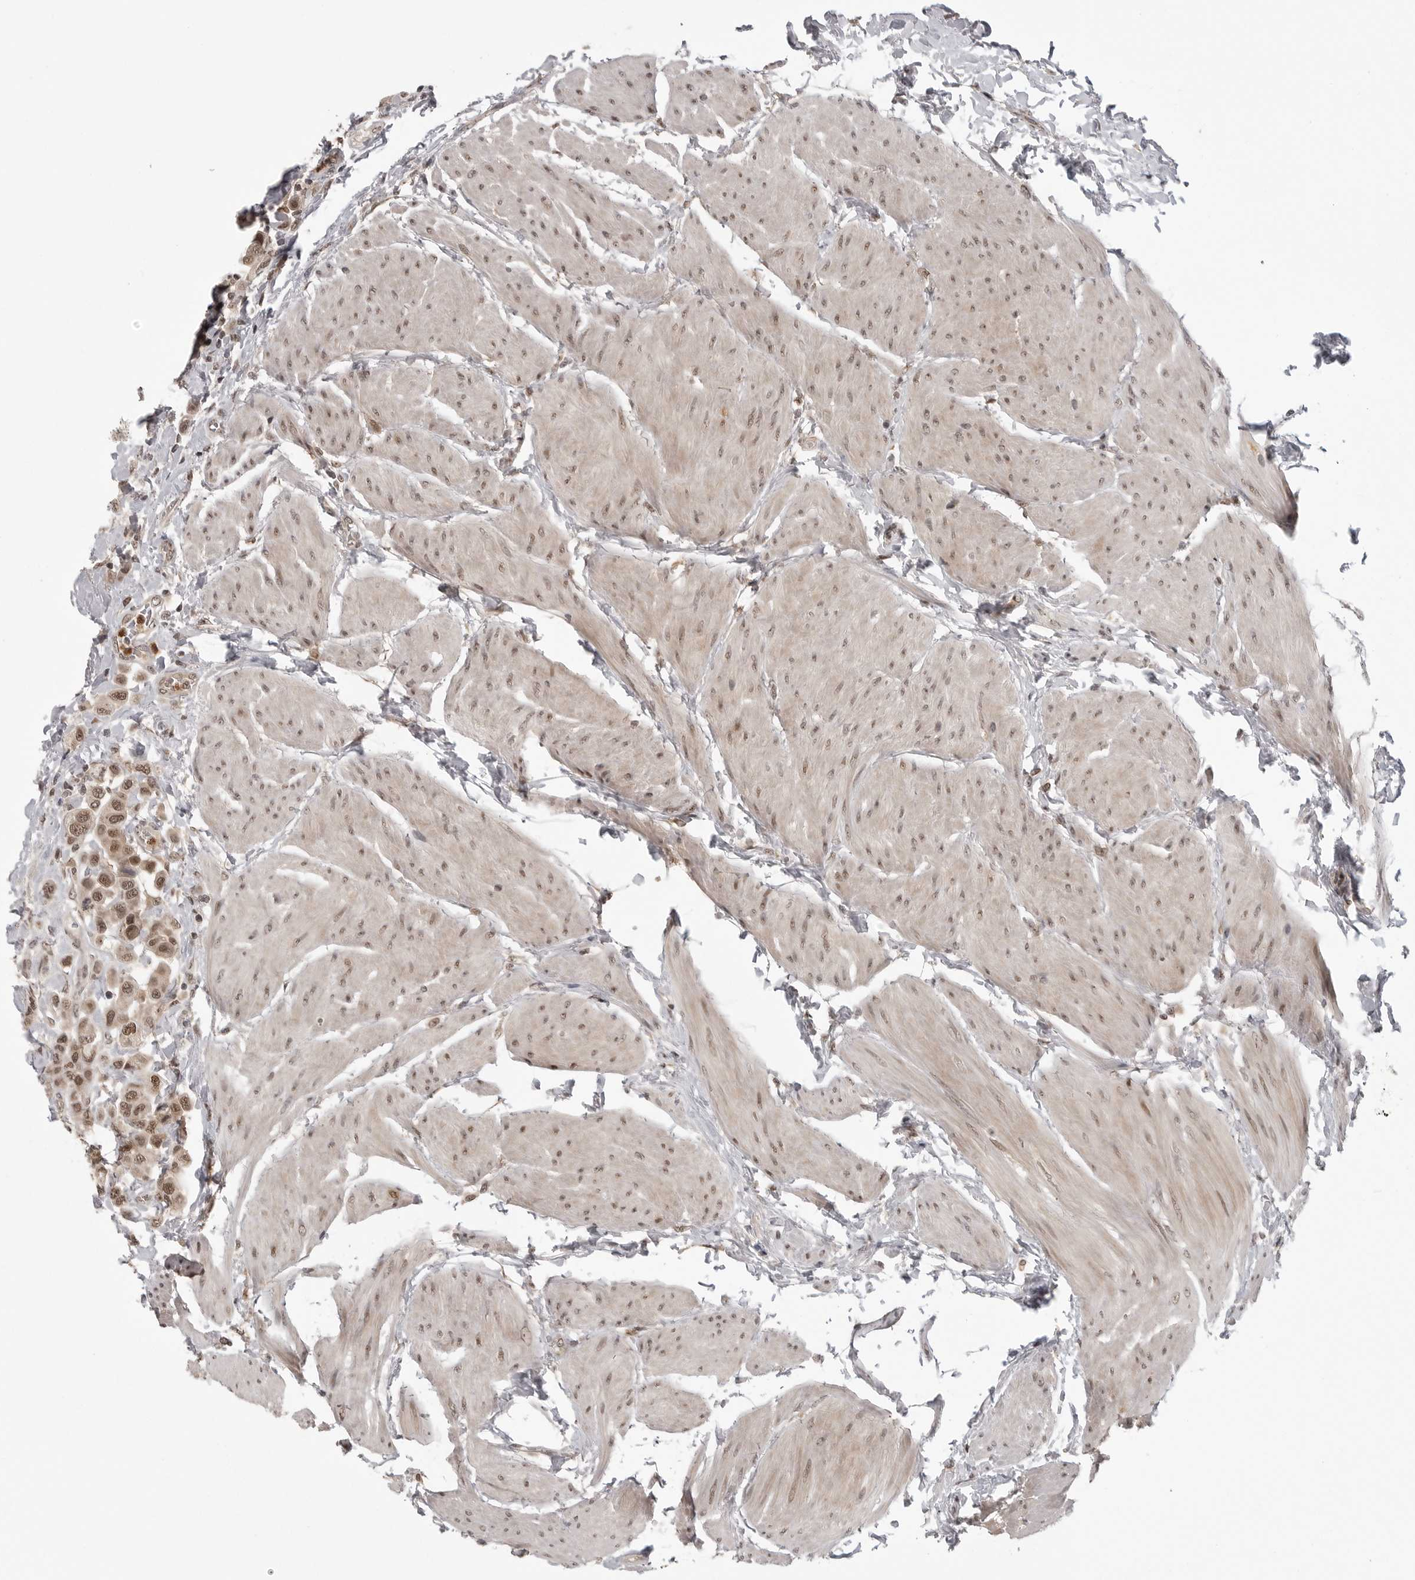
{"staining": {"intensity": "moderate", "quantity": ">75%", "location": "cytoplasmic/membranous,nuclear"}, "tissue": "urothelial cancer", "cell_type": "Tumor cells", "image_type": "cancer", "snomed": [{"axis": "morphology", "description": "Urothelial carcinoma, High grade"}, {"axis": "topography", "description": "Urinary bladder"}], "caption": "Protein staining by IHC exhibits moderate cytoplasmic/membranous and nuclear expression in approximately >75% of tumor cells in urothelial carcinoma (high-grade).", "gene": "PEG3", "patient": {"sex": "male", "age": 50}}